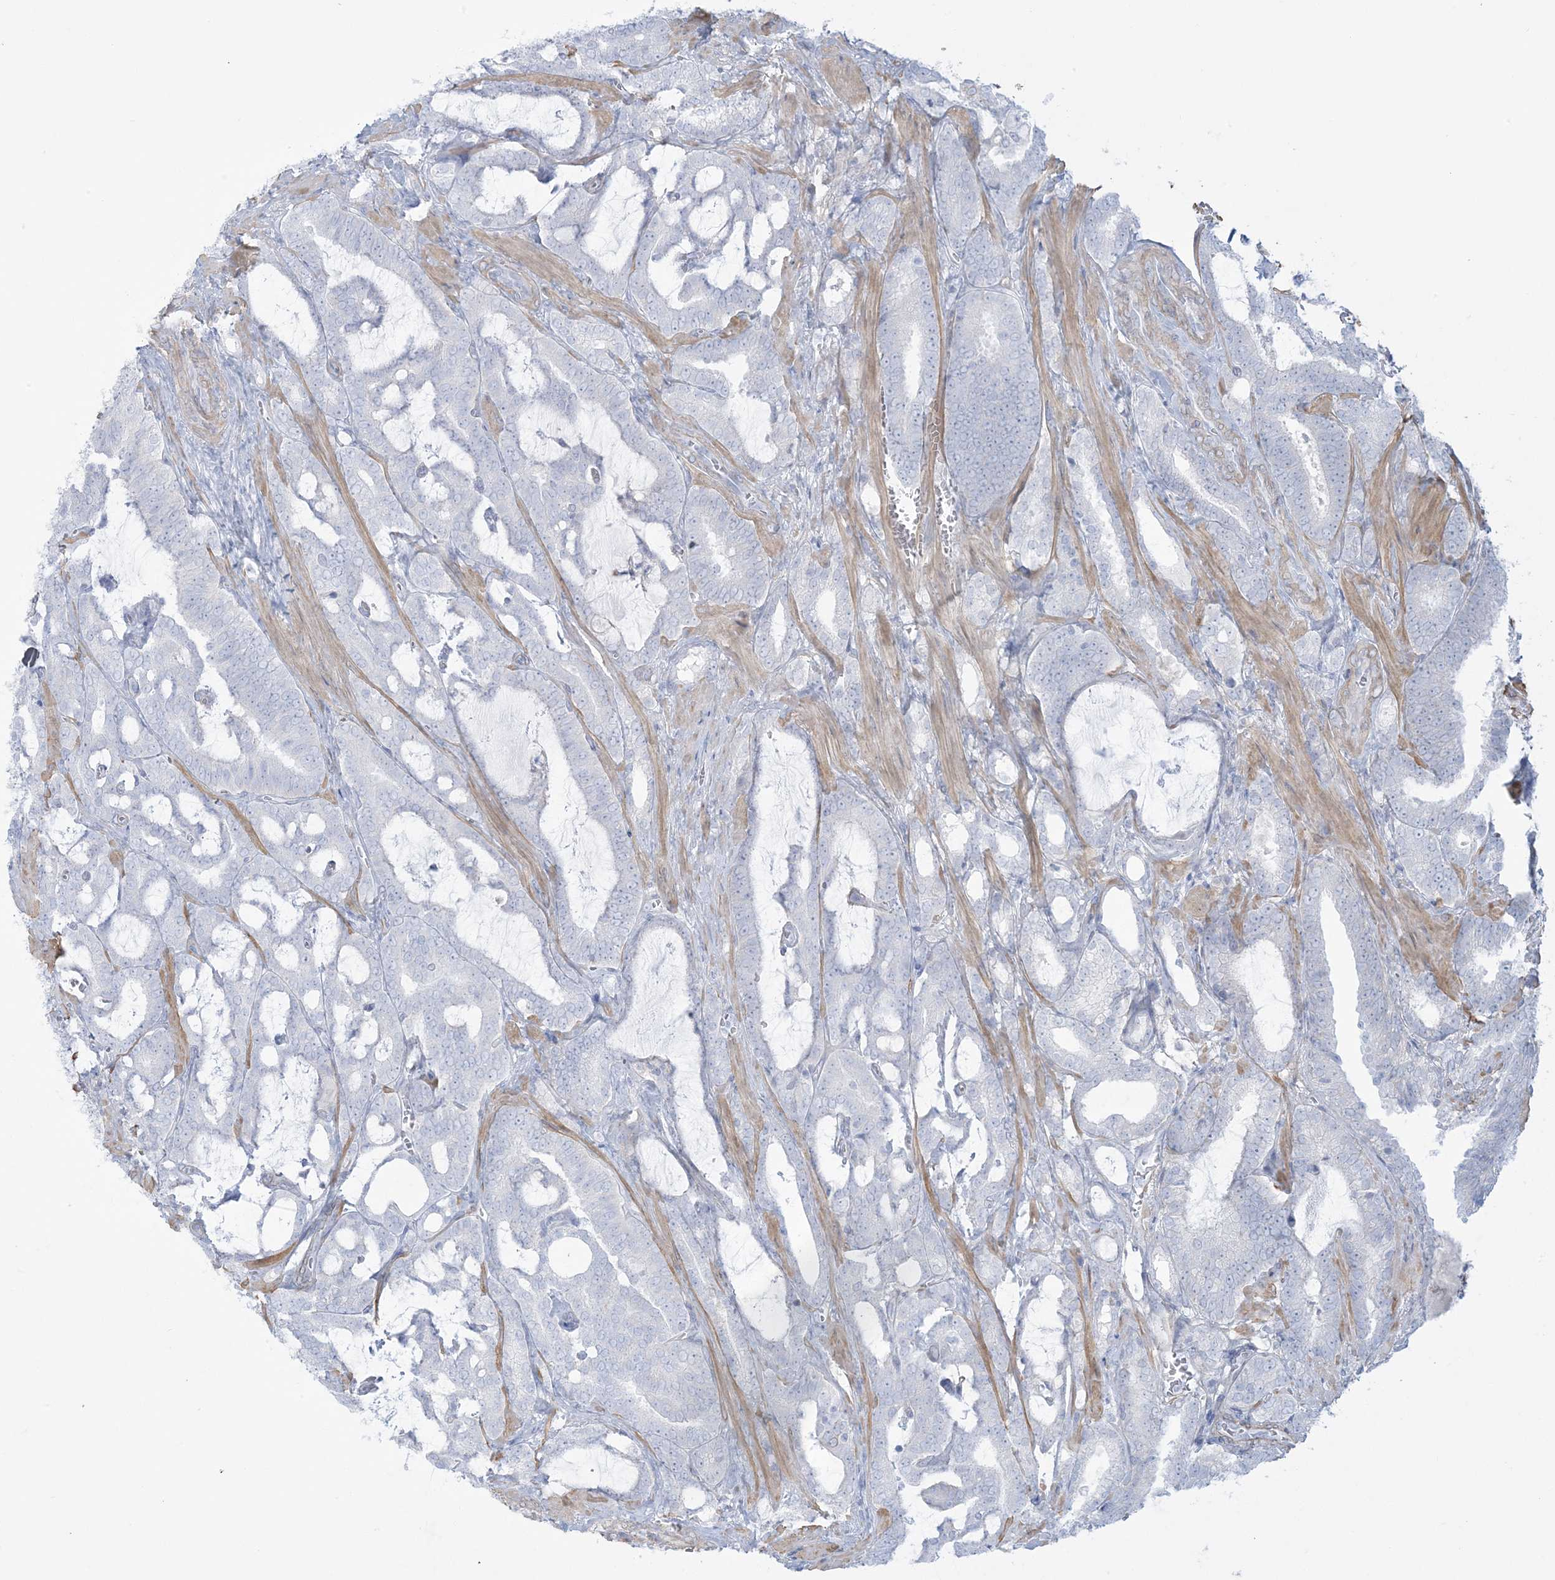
{"staining": {"intensity": "negative", "quantity": "none", "location": "none"}, "tissue": "prostate cancer", "cell_type": "Tumor cells", "image_type": "cancer", "snomed": [{"axis": "morphology", "description": "Adenocarcinoma, High grade"}, {"axis": "topography", "description": "Prostate and seminal vesicle, NOS"}], "caption": "Protein analysis of prostate cancer exhibits no significant staining in tumor cells. The staining was performed using DAB to visualize the protein expression in brown, while the nuclei were stained in blue with hematoxylin (Magnification: 20x).", "gene": "AGXT", "patient": {"sex": "male", "age": 67}}